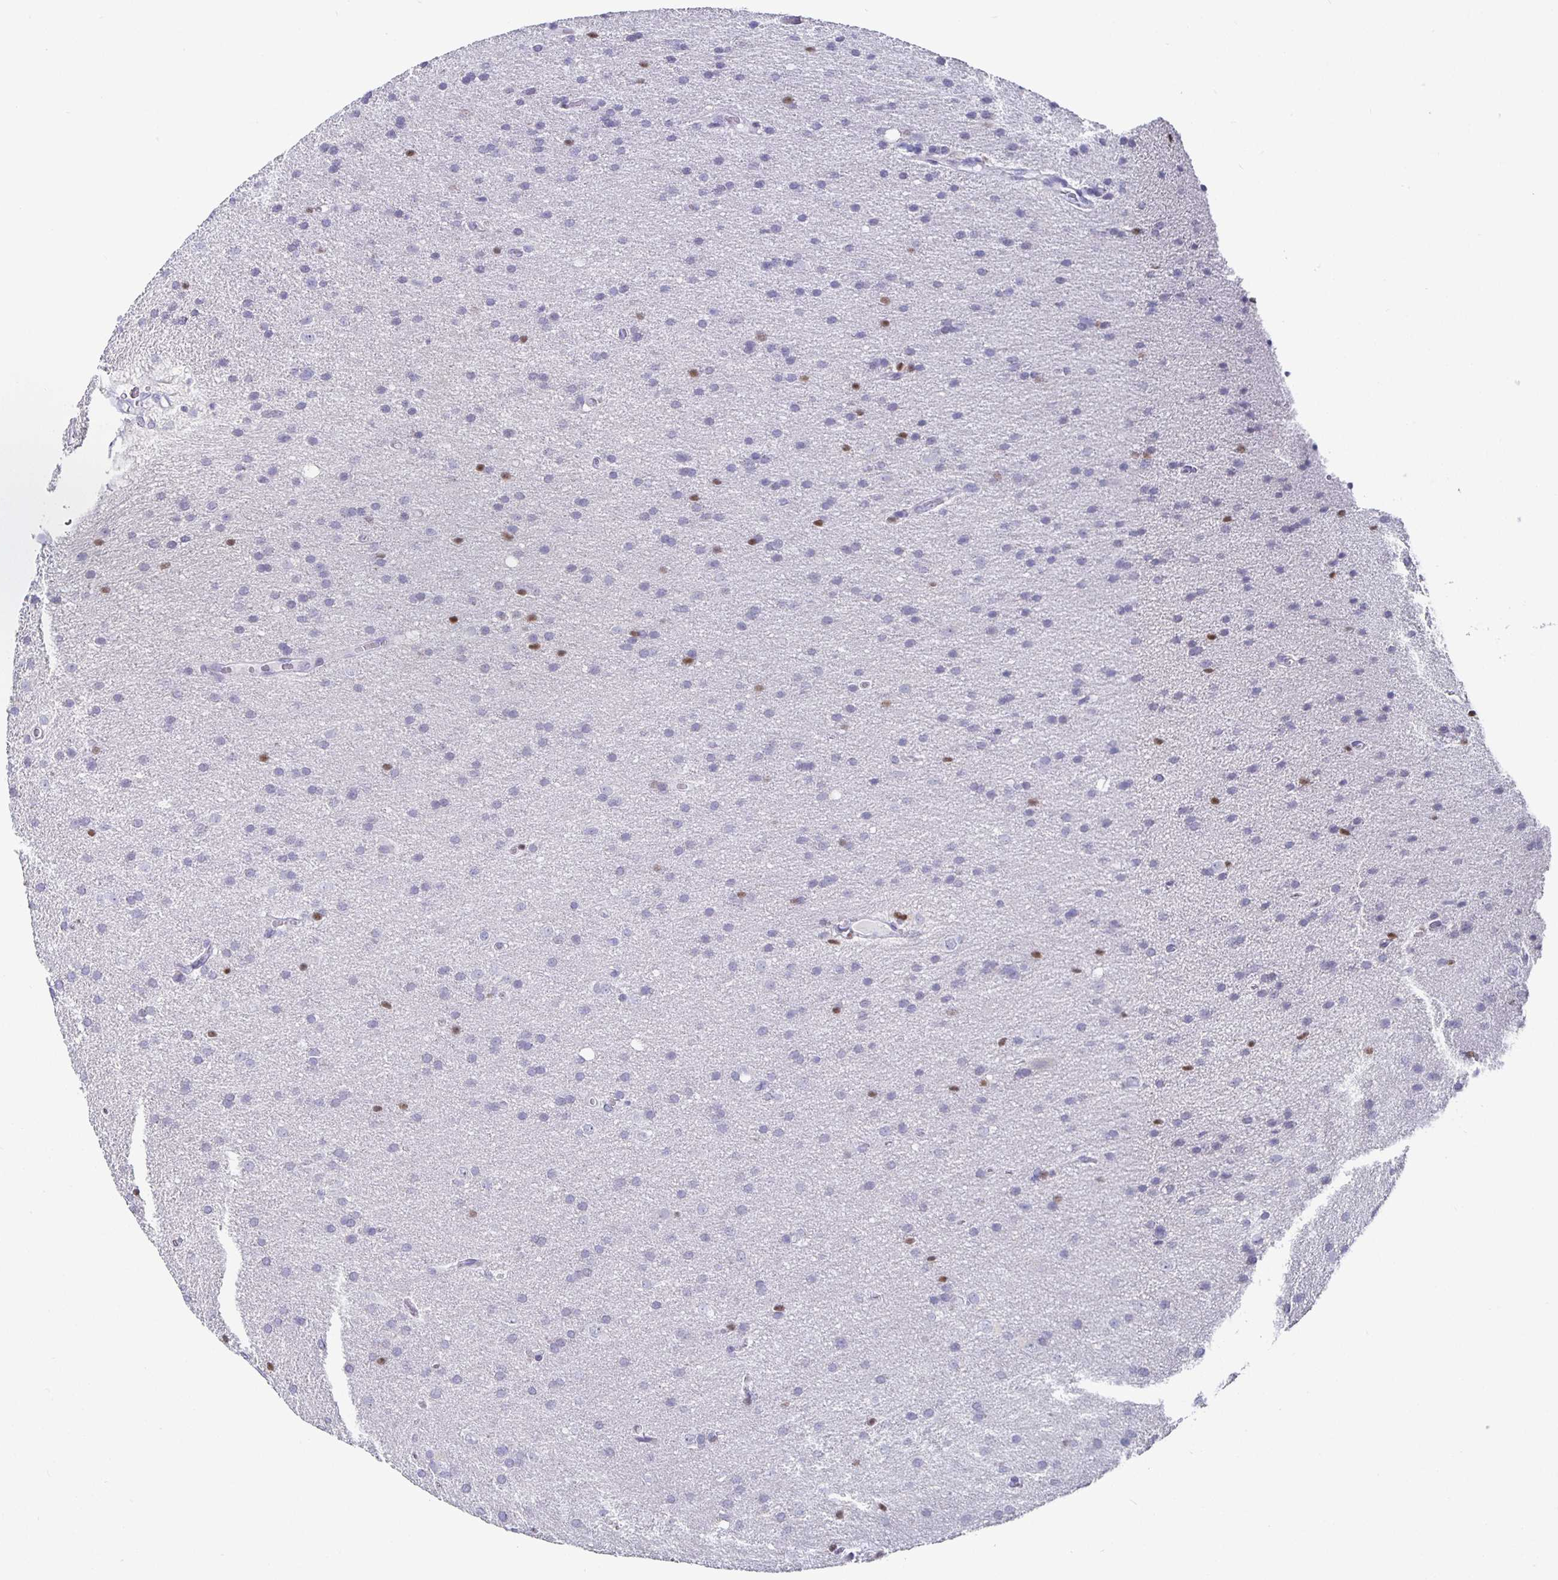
{"staining": {"intensity": "negative", "quantity": "none", "location": "none"}, "tissue": "glioma", "cell_type": "Tumor cells", "image_type": "cancer", "snomed": [{"axis": "morphology", "description": "Glioma, malignant, Low grade"}, {"axis": "topography", "description": "Brain"}], "caption": "This histopathology image is of glioma stained with immunohistochemistry (IHC) to label a protein in brown with the nuclei are counter-stained blue. There is no positivity in tumor cells.", "gene": "RUNX2", "patient": {"sex": "female", "age": 54}}